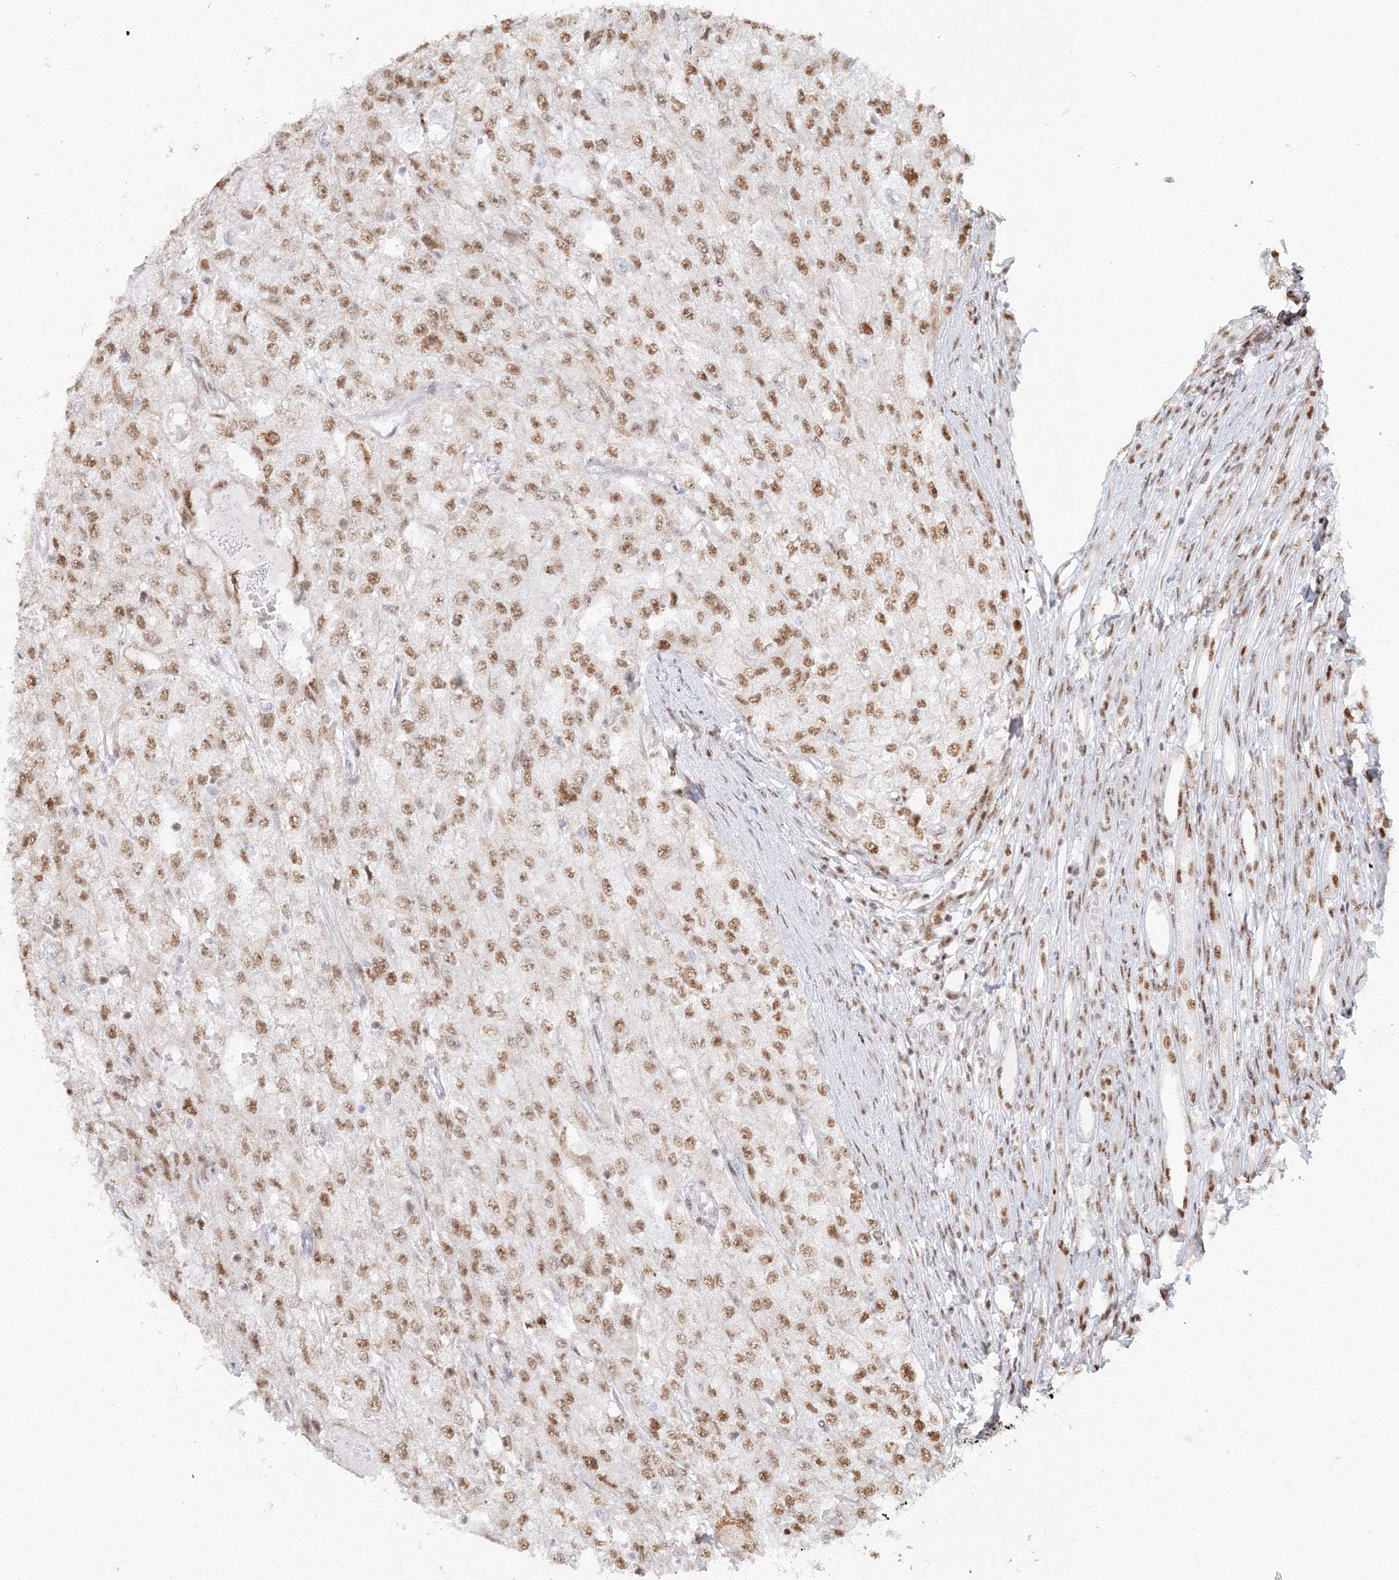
{"staining": {"intensity": "moderate", "quantity": ">75%", "location": "nuclear"}, "tissue": "renal cancer", "cell_type": "Tumor cells", "image_type": "cancer", "snomed": [{"axis": "morphology", "description": "Adenocarcinoma, NOS"}, {"axis": "topography", "description": "Kidney"}], "caption": "Adenocarcinoma (renal) stained with IHC reveals moderate nuclear expression in approximately >75% of tumor cells.", "gene": "PPP4R2", "patient": {"sex": "female", "age": 54}}